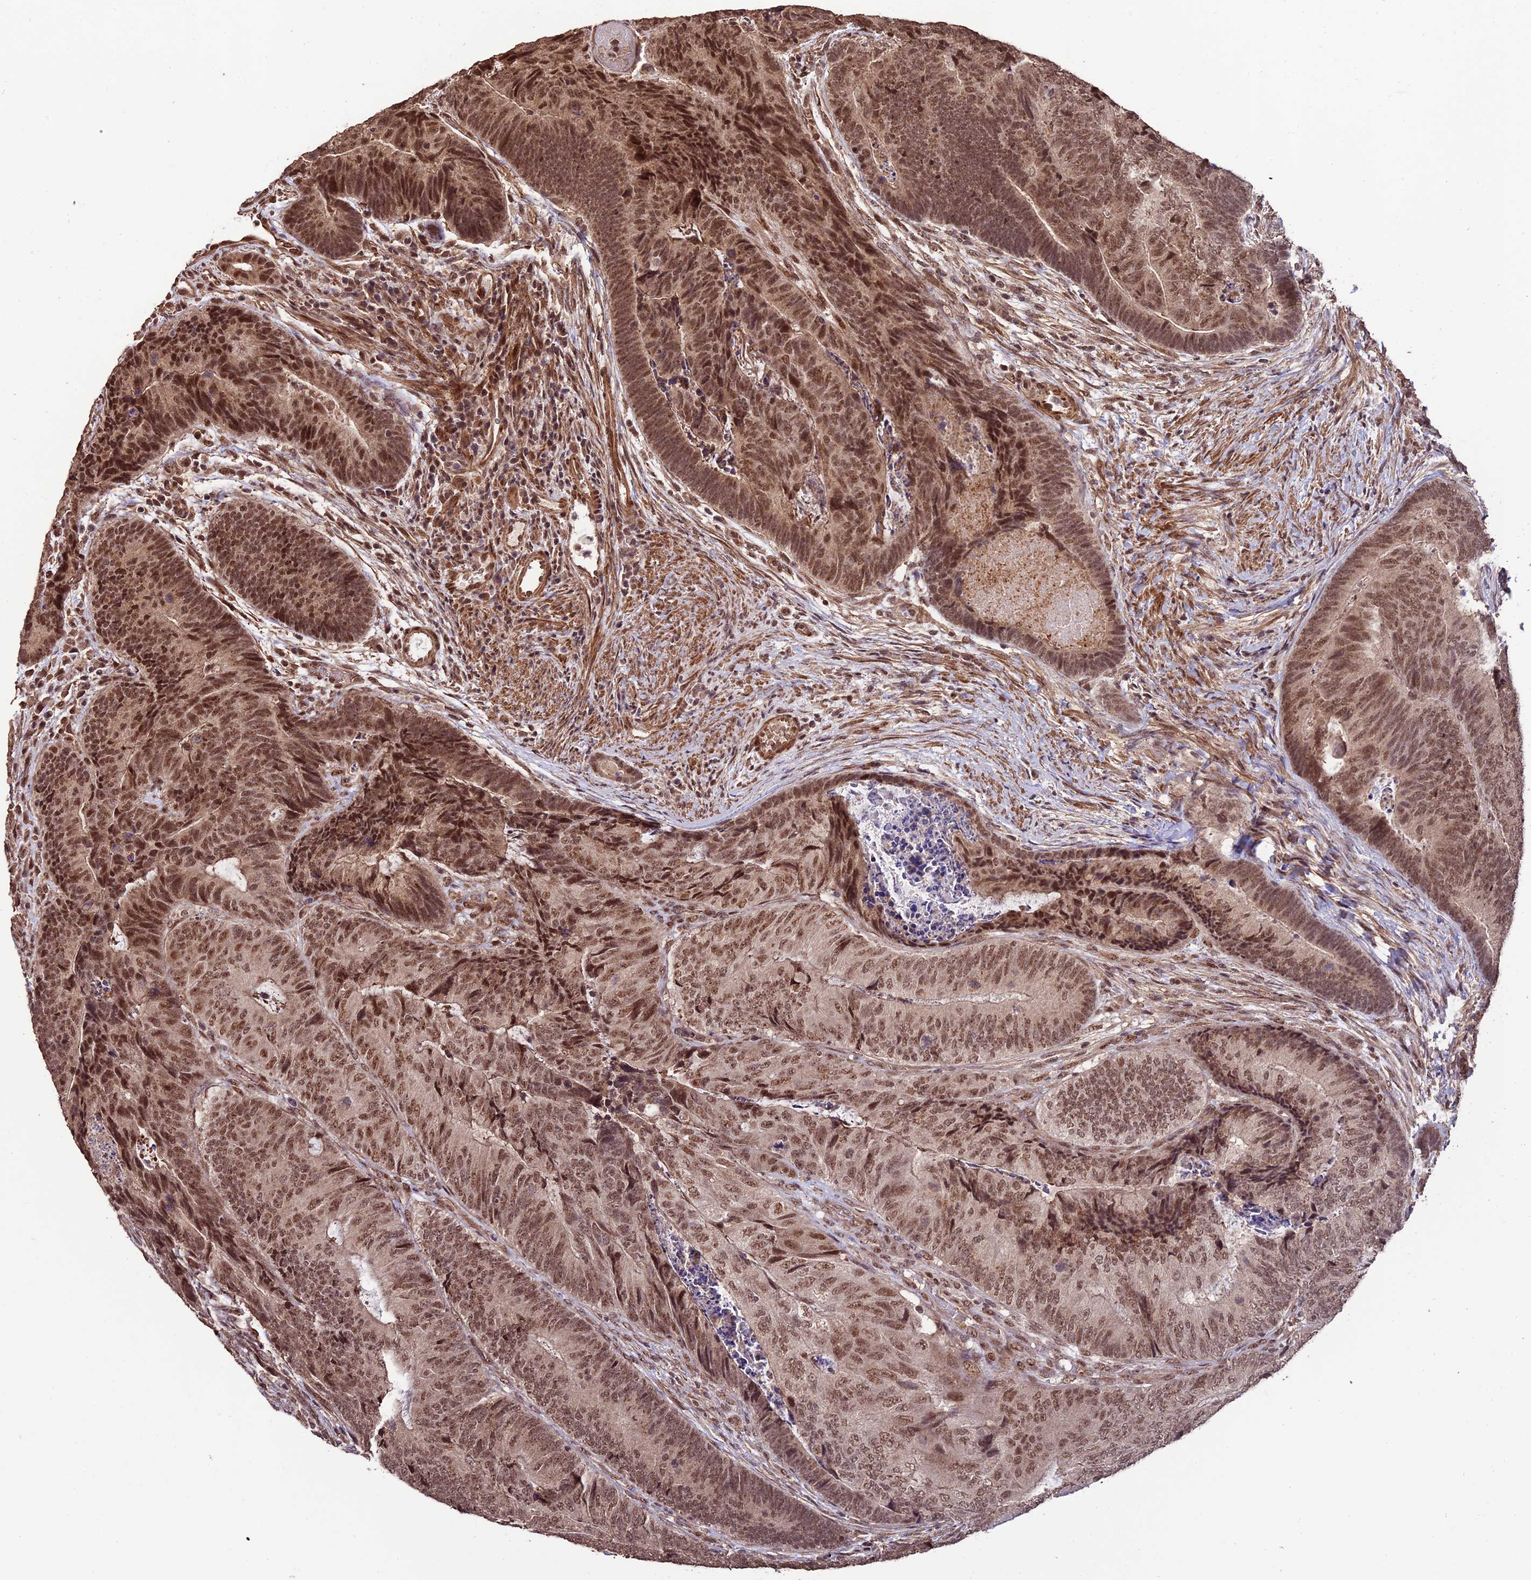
{"staining": {"intensity": "strong", "quantity": ">75%", "location": "nuclear"}, "tissue": "colorectal cancer", "cell_type": "Tumor cells", "image_type": "cancer", "snomed": [{"axis": "morphology", "description": "Adenocarcinoma, NOS"}, {"axis": "topography", "description": "Colon"}], "caption": "This is an image of IHC staining of colorectal adenocarcinoma, which shows strong staining in the nuclear of tumor cells.", "gene": "CABIN1", "patient": {"sex": "female", "age": 67}}